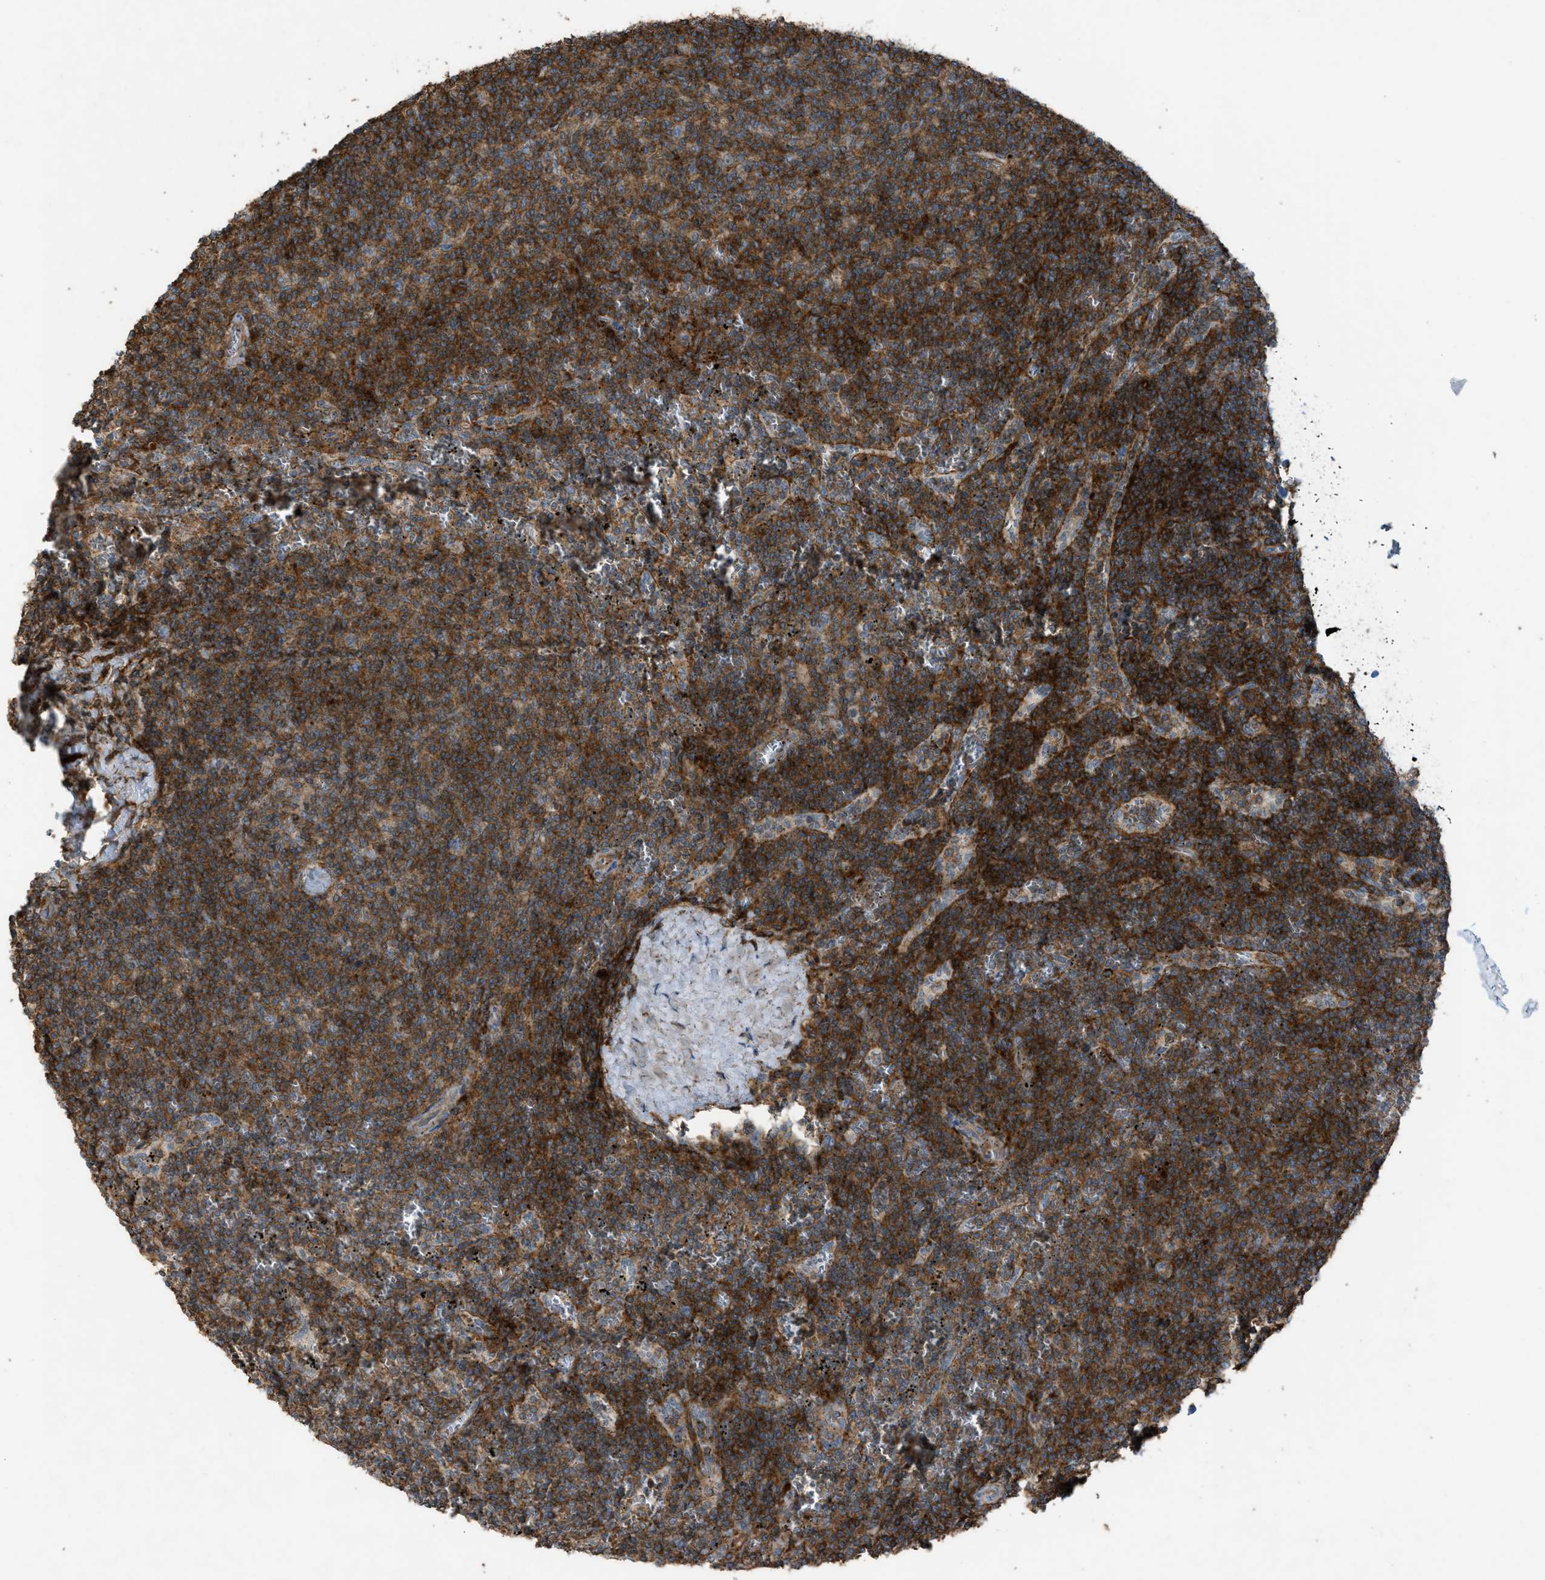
{"staining": {"intensity": "strong", "quantity": ">75%", "location": "cytoplasmic/membranous"}, "tissue": "lymphoma", "cell_type": "Tumor cells", "image_type": "cancer", "snomed": [{"axis": "morphology", "description": "Malignant lymphoma, non-Hodgkin's type, Low grade"}, {"axis": "topography", "description": "Spleen"}], "caption": "Low-grade malignant lymphoma, non-Hodgkin's type tissue exhibits strong cytoplasmic/membranous staining in about >75% of tumor cells, visualized by immunohistochemistry. (Stains: DAB in brown, nuclei in blue, Microscopy: brightfield microscopy at high magnification).", "gene": "NCK2", "patient": {"sex": "female", "age": 50}}